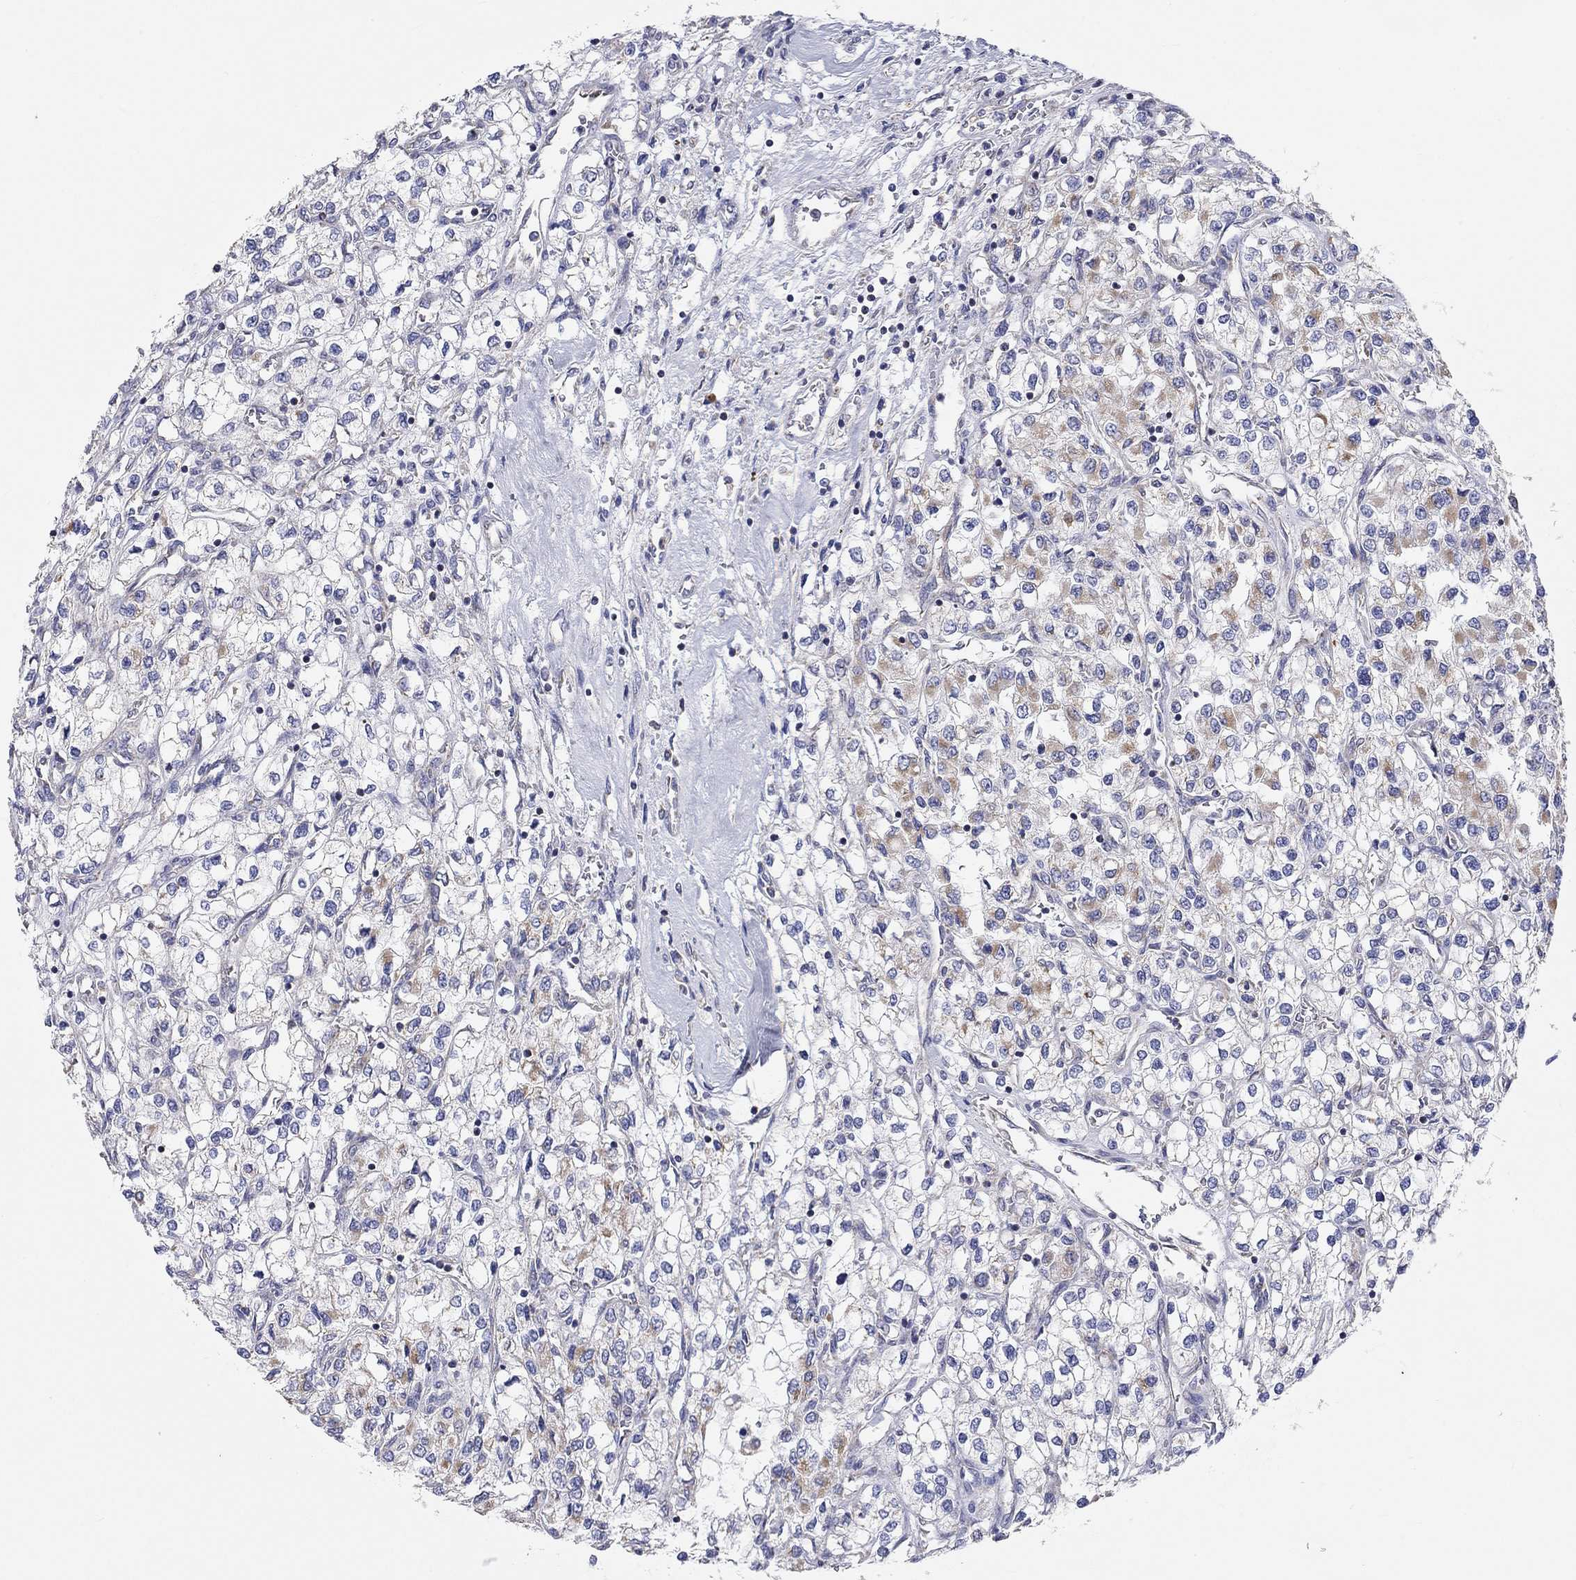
{"staining": {"intensity": "weak", "quantity": "<25%", "location": "cytoplasmic/membranous"}, "tissue": "renal cancer", "cell_type": "Tumor cells", "image_type": "cancer", "snomed": [{"axis": "morphology", "description": "Adenocarcinoma, NOS"}, {"axis": "topography", "description": "Kidney"}], "caption": "Protein analysis of renal adenocarcinoma exhibits no significant expression in tumor cells. (Brightfield microscopy of DAB (3,3'-diaminobenzidine) IHC at high magnification).", "gene": "RCAN1", "patient": {"sex": "male", "age": 80}}